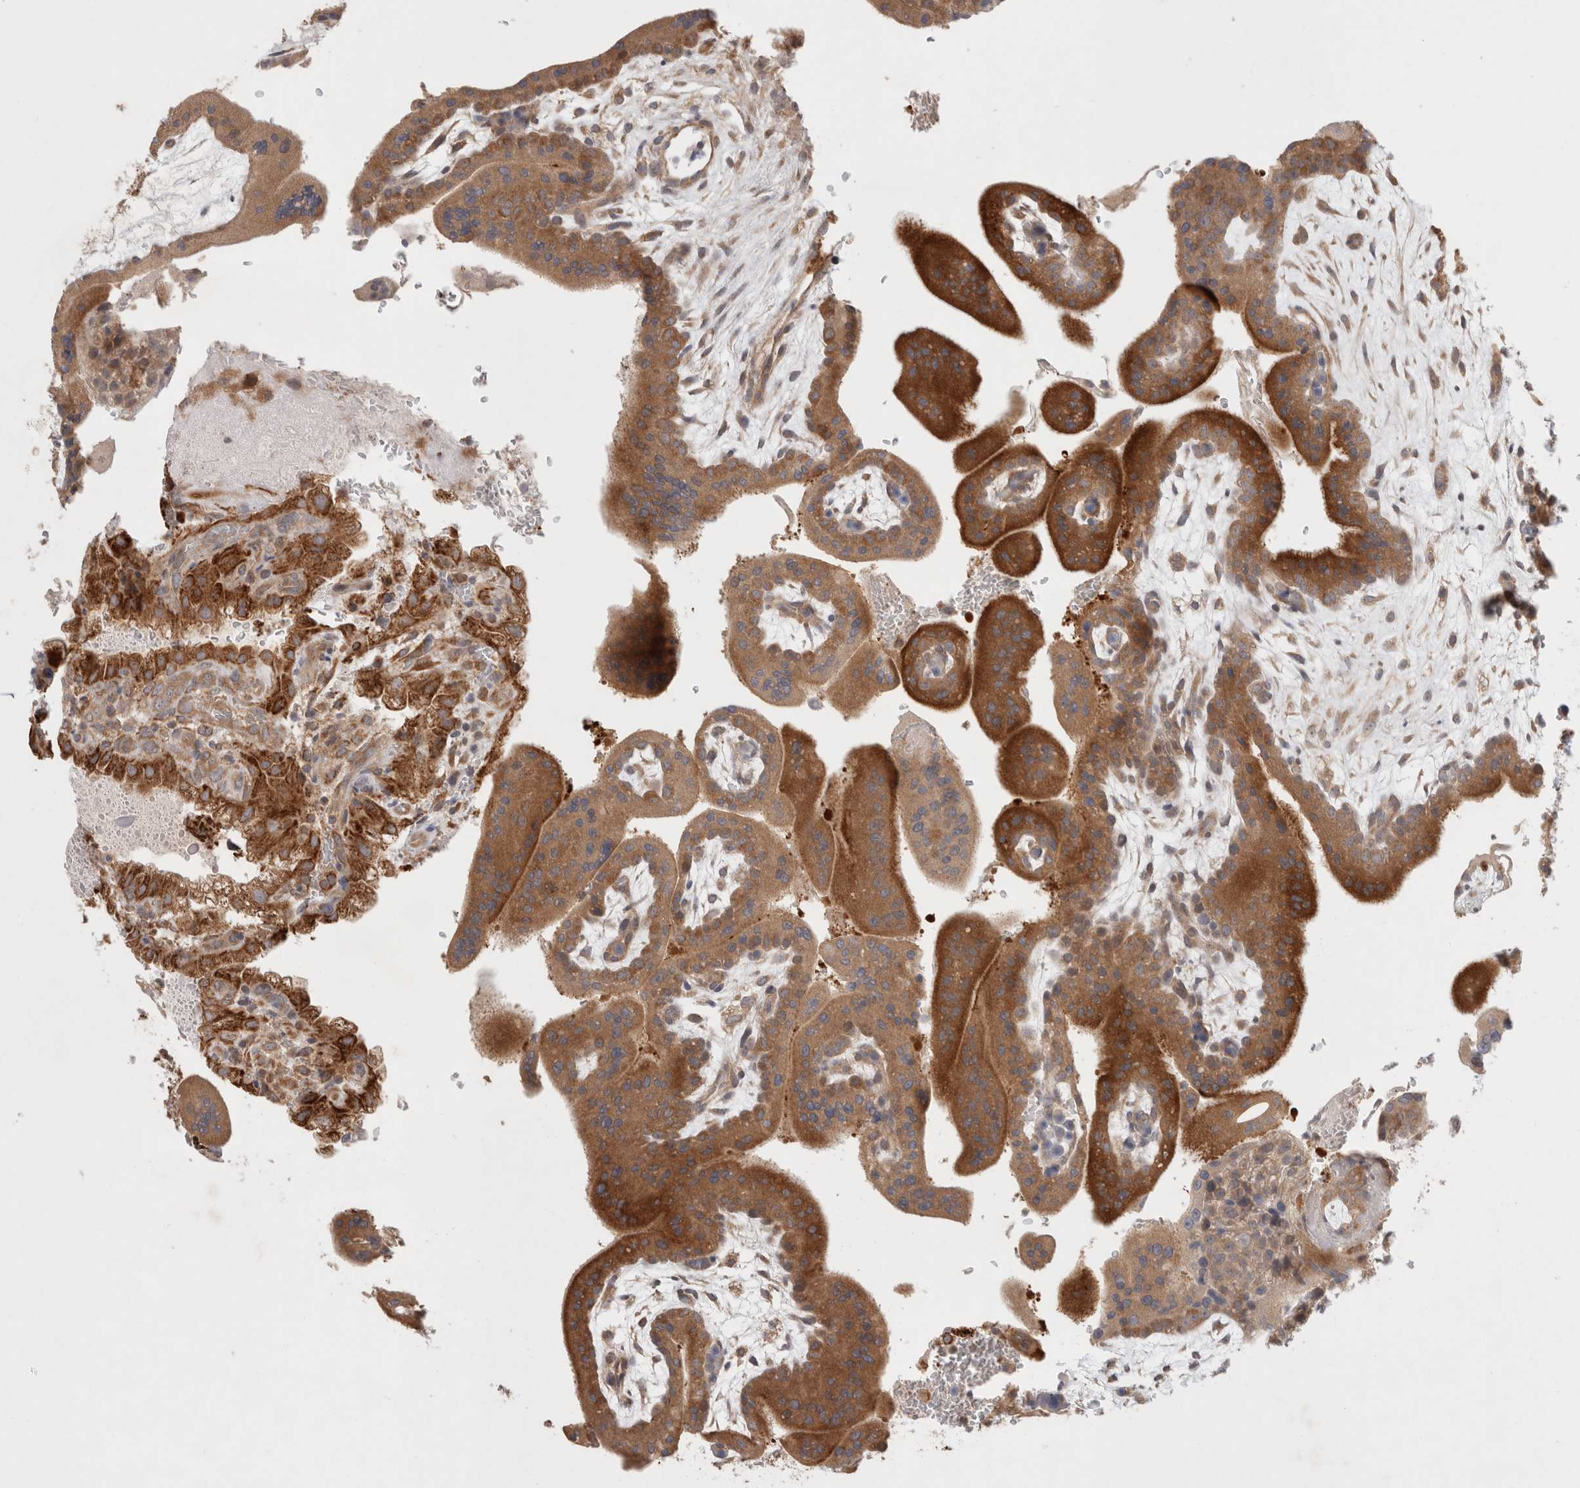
{"staining": {"intensity": "moderate", "quantity": ">75%", "location": "cytoplasmic/membranous"}, "tissue": "placenta", "cell_type": "Decidual cells", "image_type": "normal", "snomed": [{"axis": "morphology", "description": "Normal tissue, NOS"}, {"axis": "topography", "description": "Placenta"}], "caption": "Immunohistochemical staining of normal human placenta shows moderate cytoplasmic/membranous protein staining in about >75% of decidual cells. (Brightfield microscopy of DAB IHC at high magnification).", "gene": "HROB", "patient": {"sex": "female", "age": 35}}